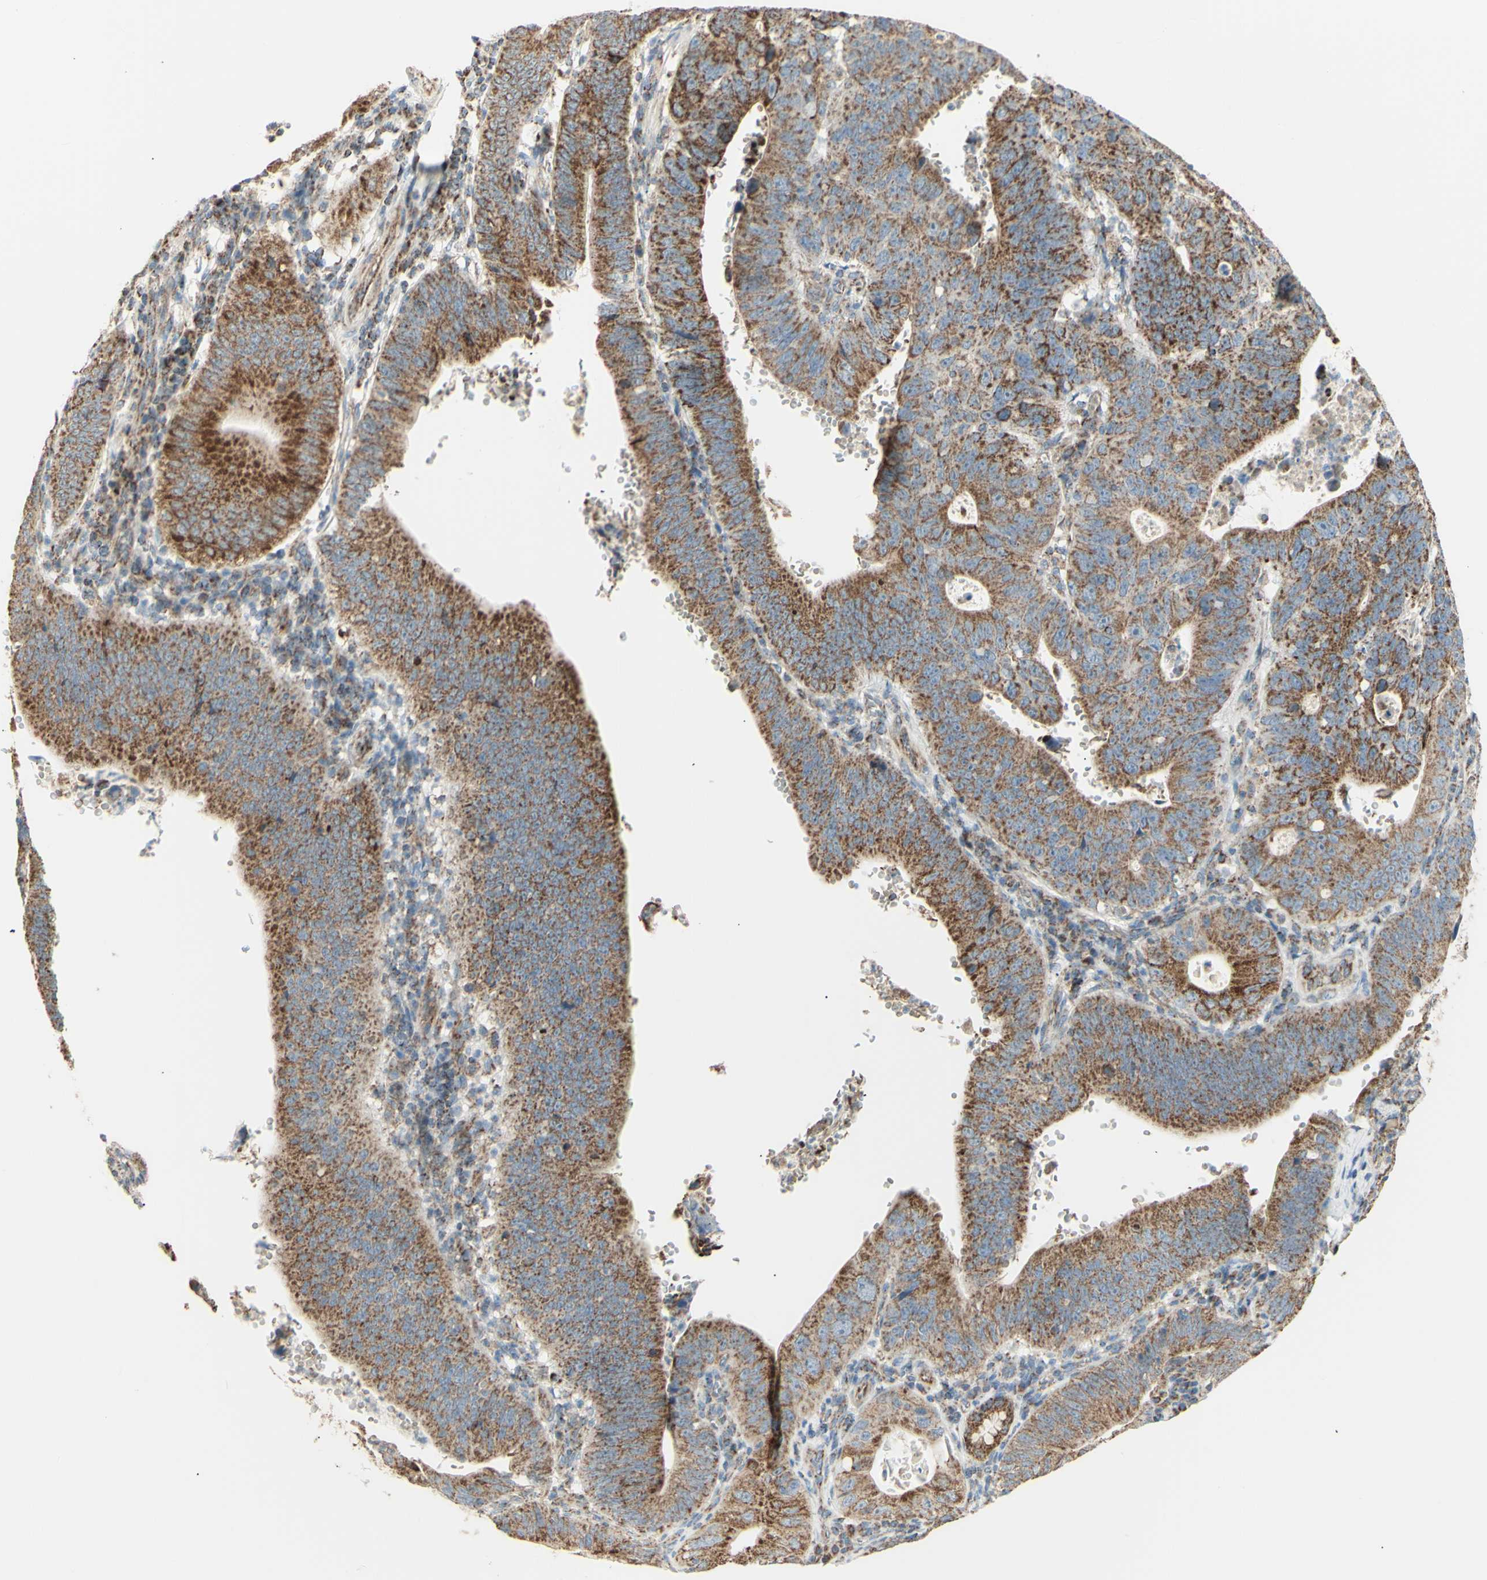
{"staining": {"intensity": "moderate", "quantity": ">75%", "location": "cytoplasmic/membranous"}, "tissue": "stomach cancer", "cell_type": "Tumor cells", "image_type": "cancer", "snomed": [{"axis": "morphology", "description": "Adenocarcinoma, NOS"}, {"axis": "topography", "description": "Stomach"}], "caption": "Stomach adenocarcinoma stained for a protein (brown) demonstrates moderate cytoplasmic/membranous positive staining in about >75% of tumor cells.", "gene": "LETM1", "patient": {"sex": "male", "age": 59}}